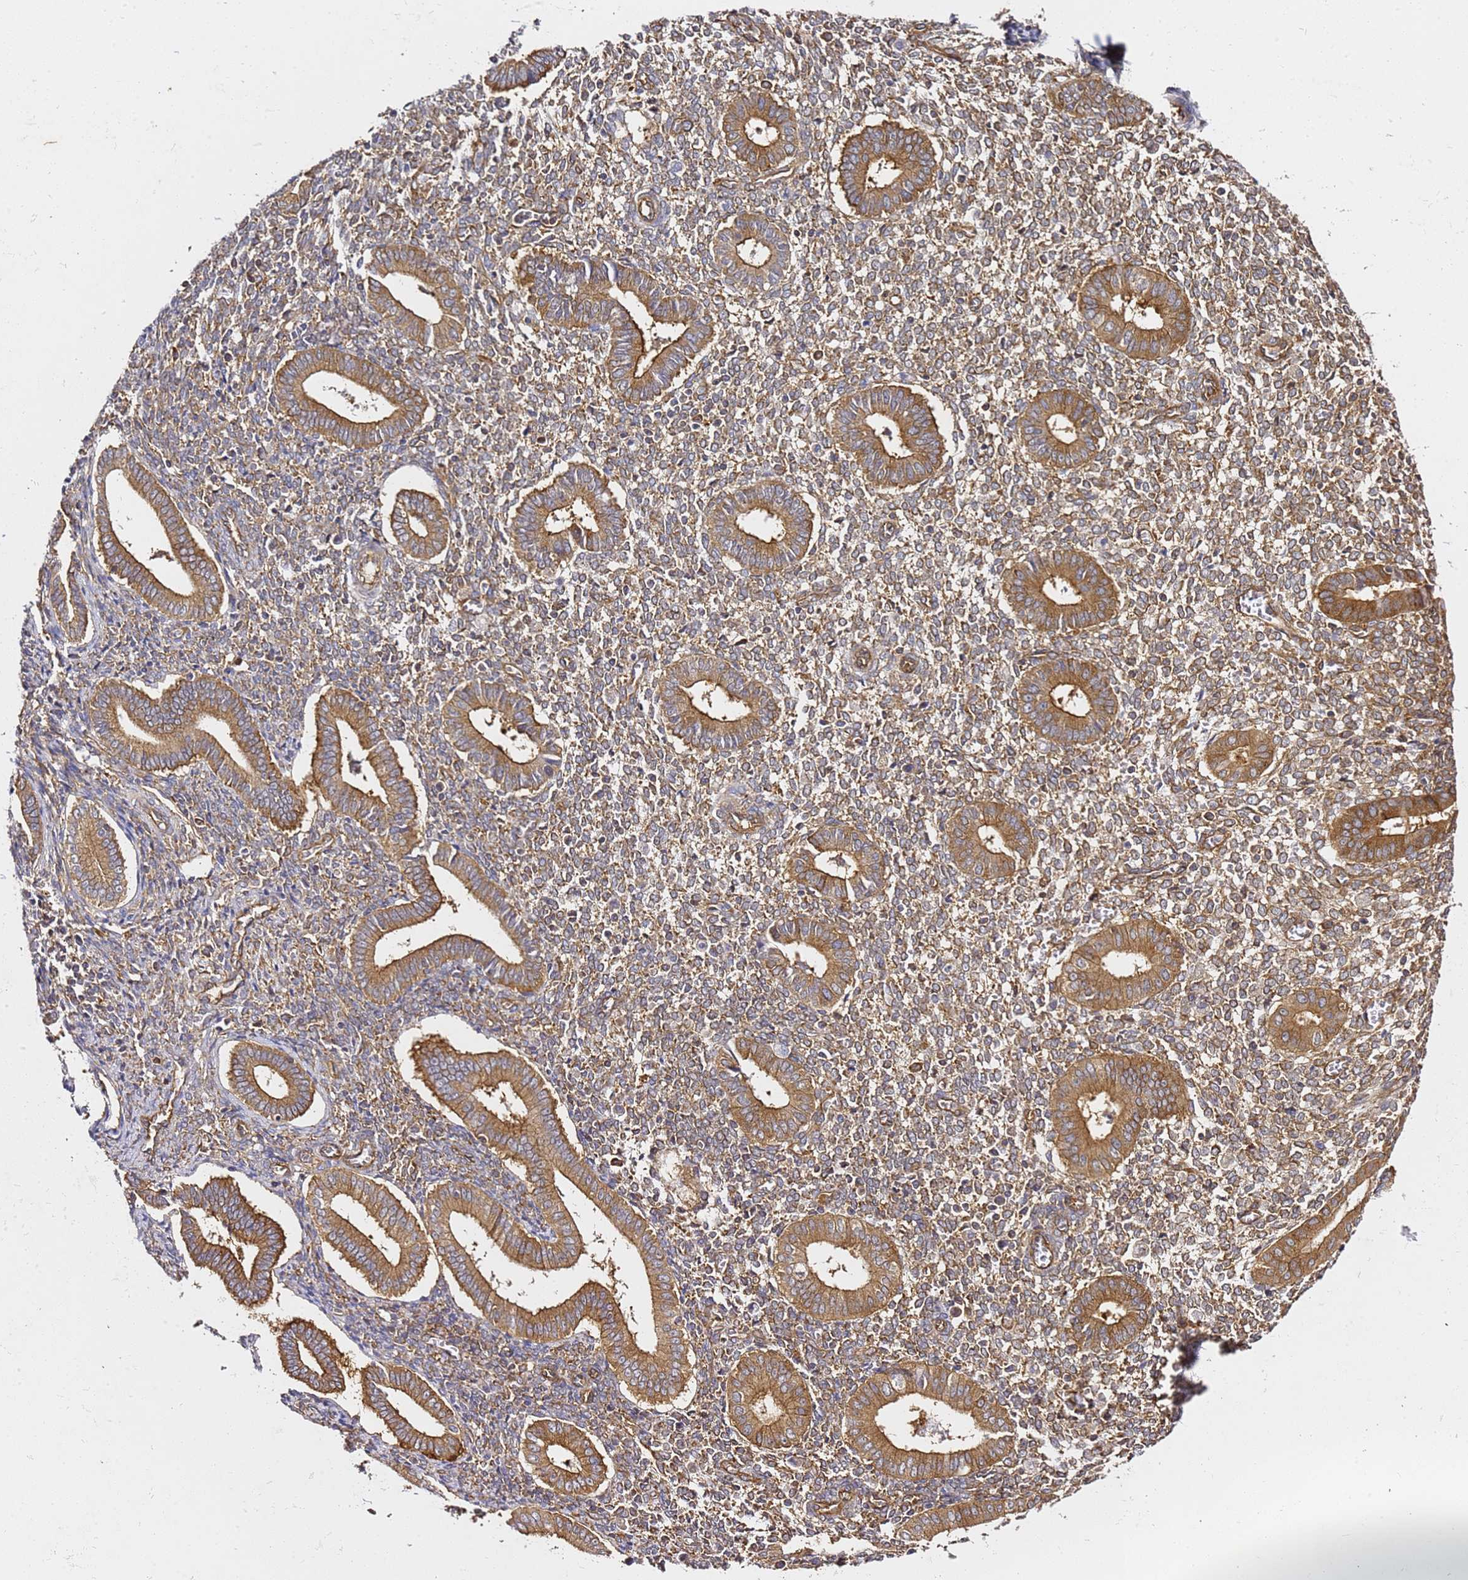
{"staining": {"intensity": "moderate", "quantity": "25%-75%", "location": "cytoplasmic/membranous"}, "tissue": "endometrium", "cell_type": "Cells in endometrial stroma", "image_type": "normal", "snomed": [{"axis": "morphology", "description": "Normal tissue, NOS"}, {"axis": "topography", "description": "Endometrium"}], "caption": "Immunohistochemical staining of normal human endometrium displays 25%-75% levels of moderate cytoplasmic/membranous protein staining in approximately 25%-75% of cells in endometrial stroma.", "gene": "TPST1", "patient": {"sex": "female", "age": 44}}